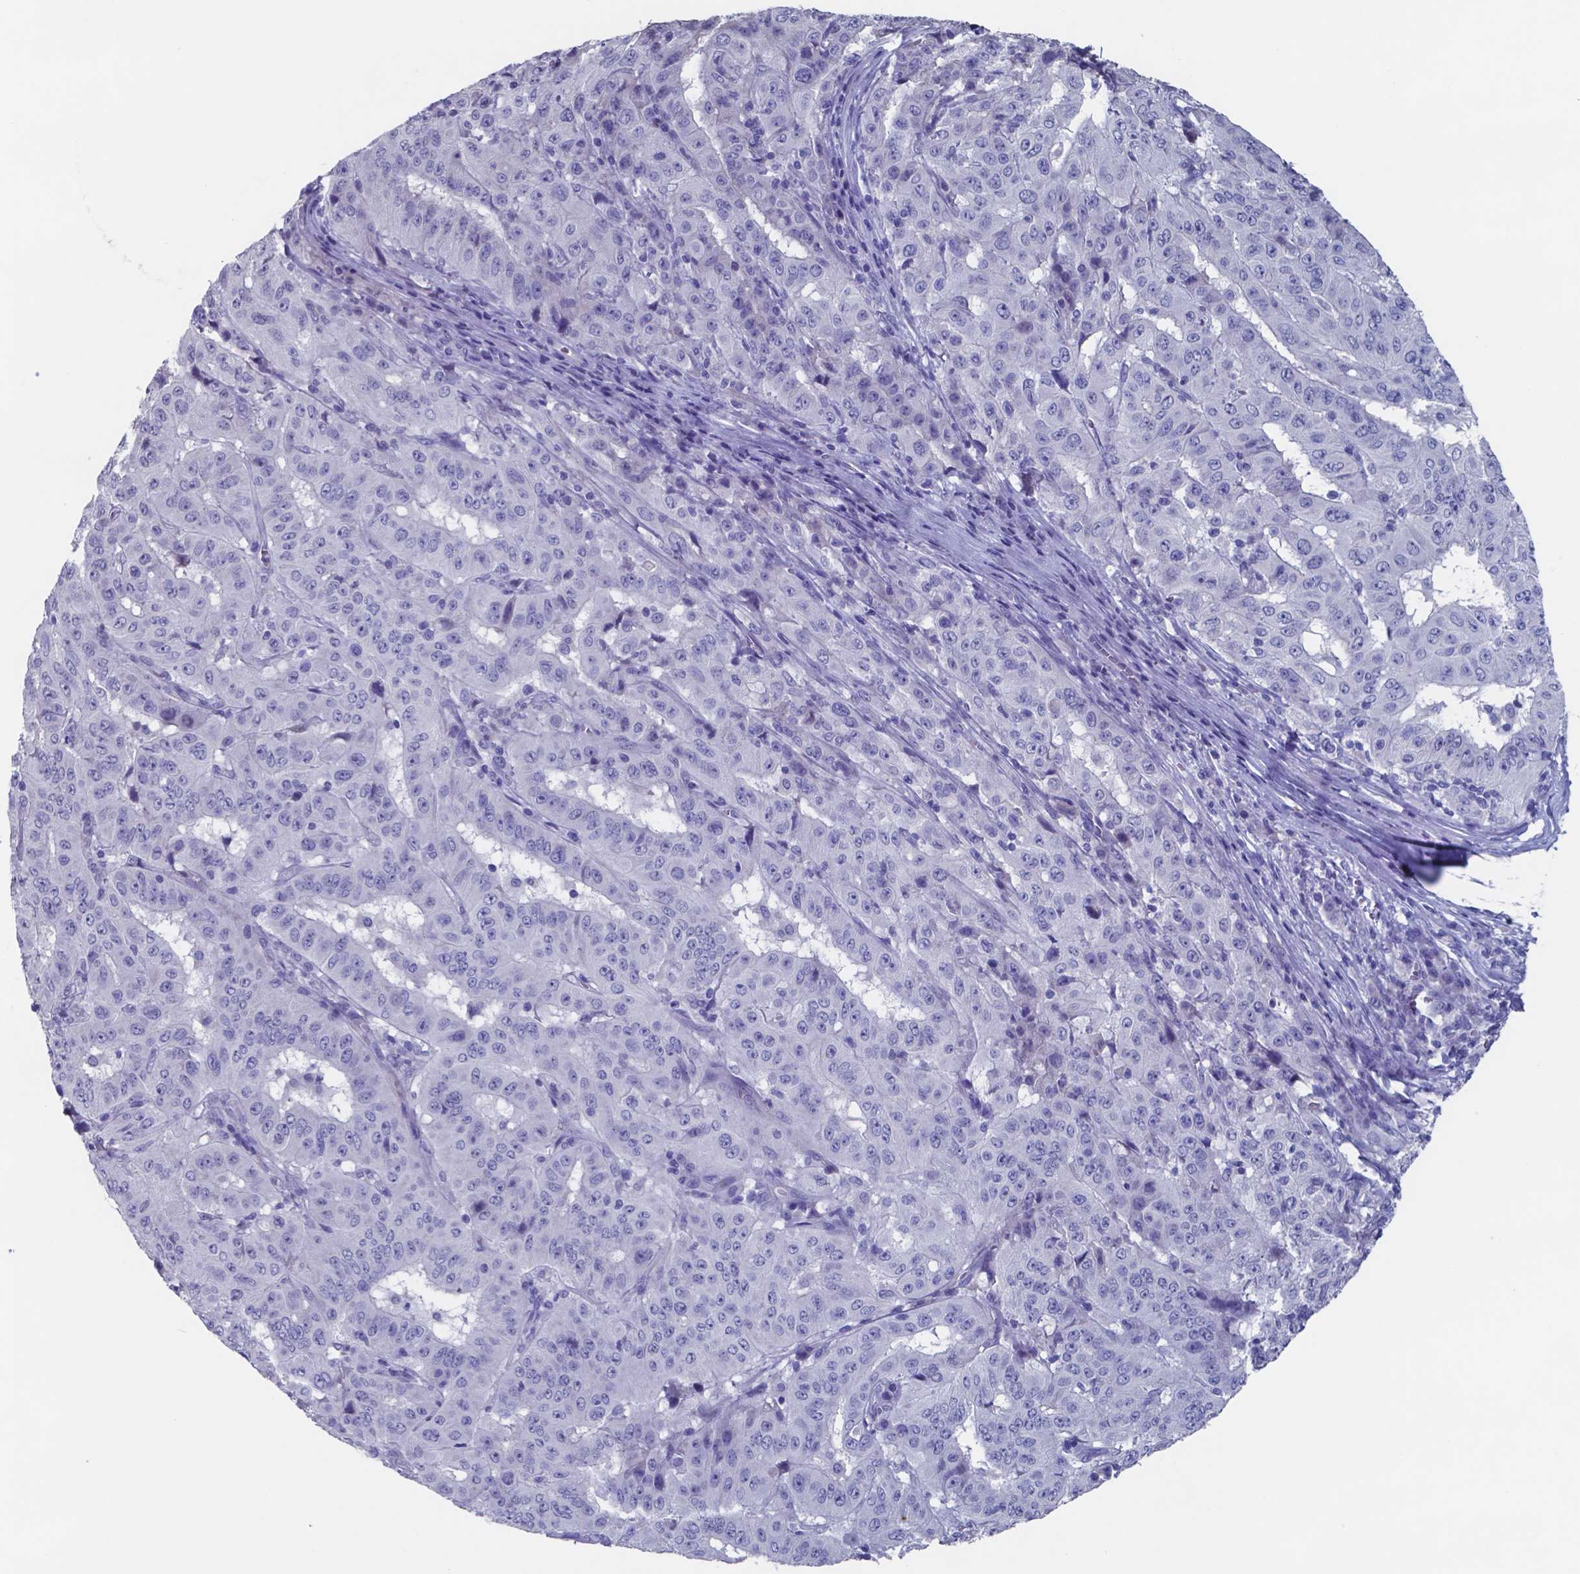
{"staining": {"intensity": "negative", "quantity": "none", "location": "none"}, "tissue": "pancreatic cancer", "cell_type": "Tumor cells", "image_type": "cancer", "snomed": [{"axis": "morphology", "description": "Adenocarcinoma, NOS"}, {"axis": "topography", "description": "Pancreas"}], "caption": "A high-resolution micrograph shows IHC staining of pancreatic adenocarcinoma, which shows no significant expression in tumor cells. Brightfield microscopy of immunohistochemistry stained with DAB (3,3'-diaminobenzidine) (brown) and hematoxylin (blue), captured at high magnification.", "gene": "TTR", "patient": {"sex": "male", "age": 63}}